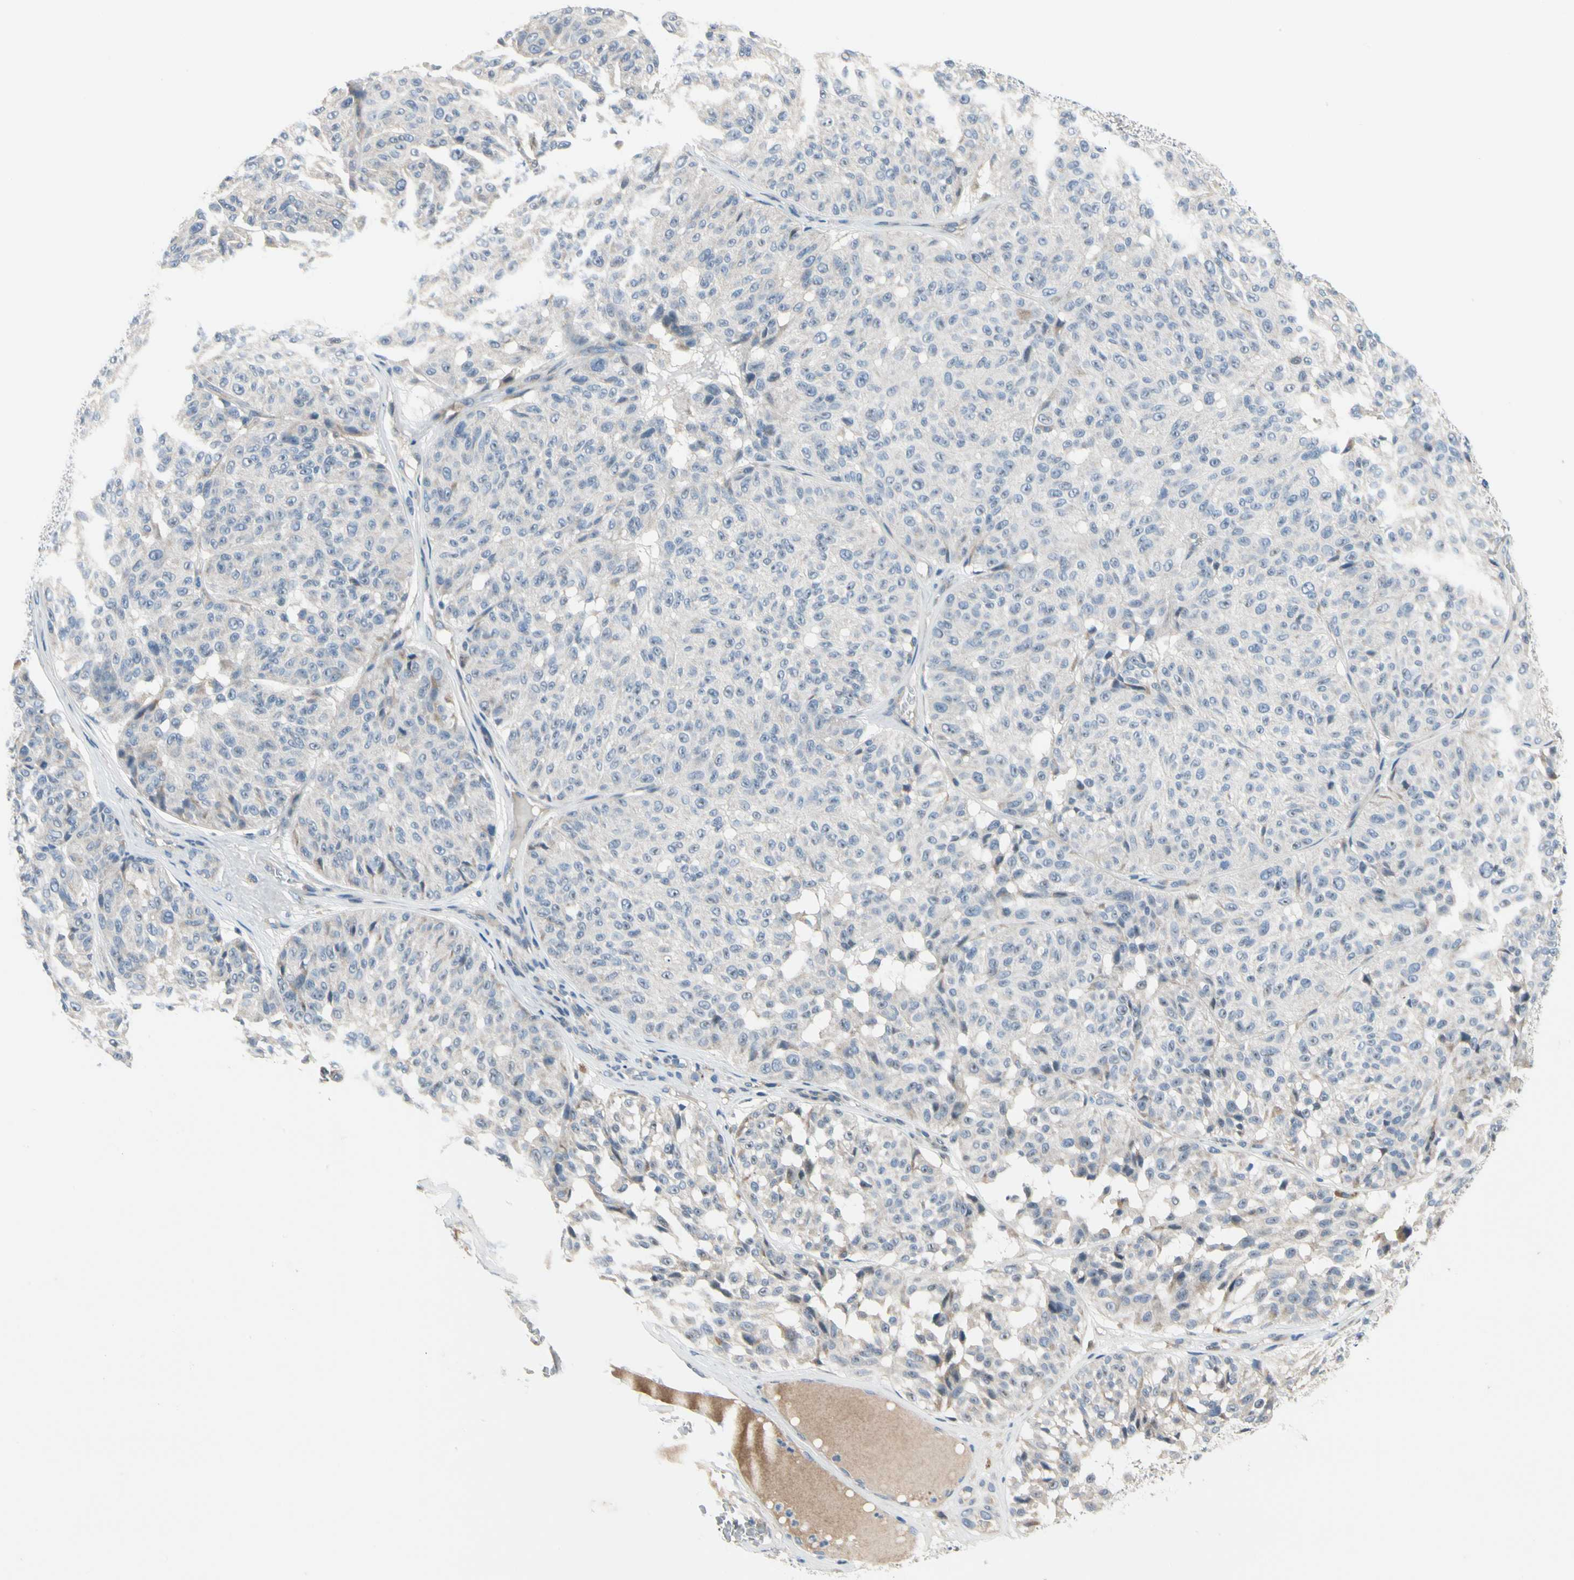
{"staining": {"intensity": "negative", "quantity": "none", "location": "none"}, "tissue": "melanoma", "cell_type": "Tumor cells", "image_type": "cancer", "snomed": [{"axis": "morphology", "description": "Malignant melanoma, NOS"}, {"axis": "topography", "description": "Skin"}], "caption": "Histopathology image shows no significant protein staining in tumor cells of malignant melanoma.", "gene": "NFASC", "patient": {"sex": "female", "age": 46}}